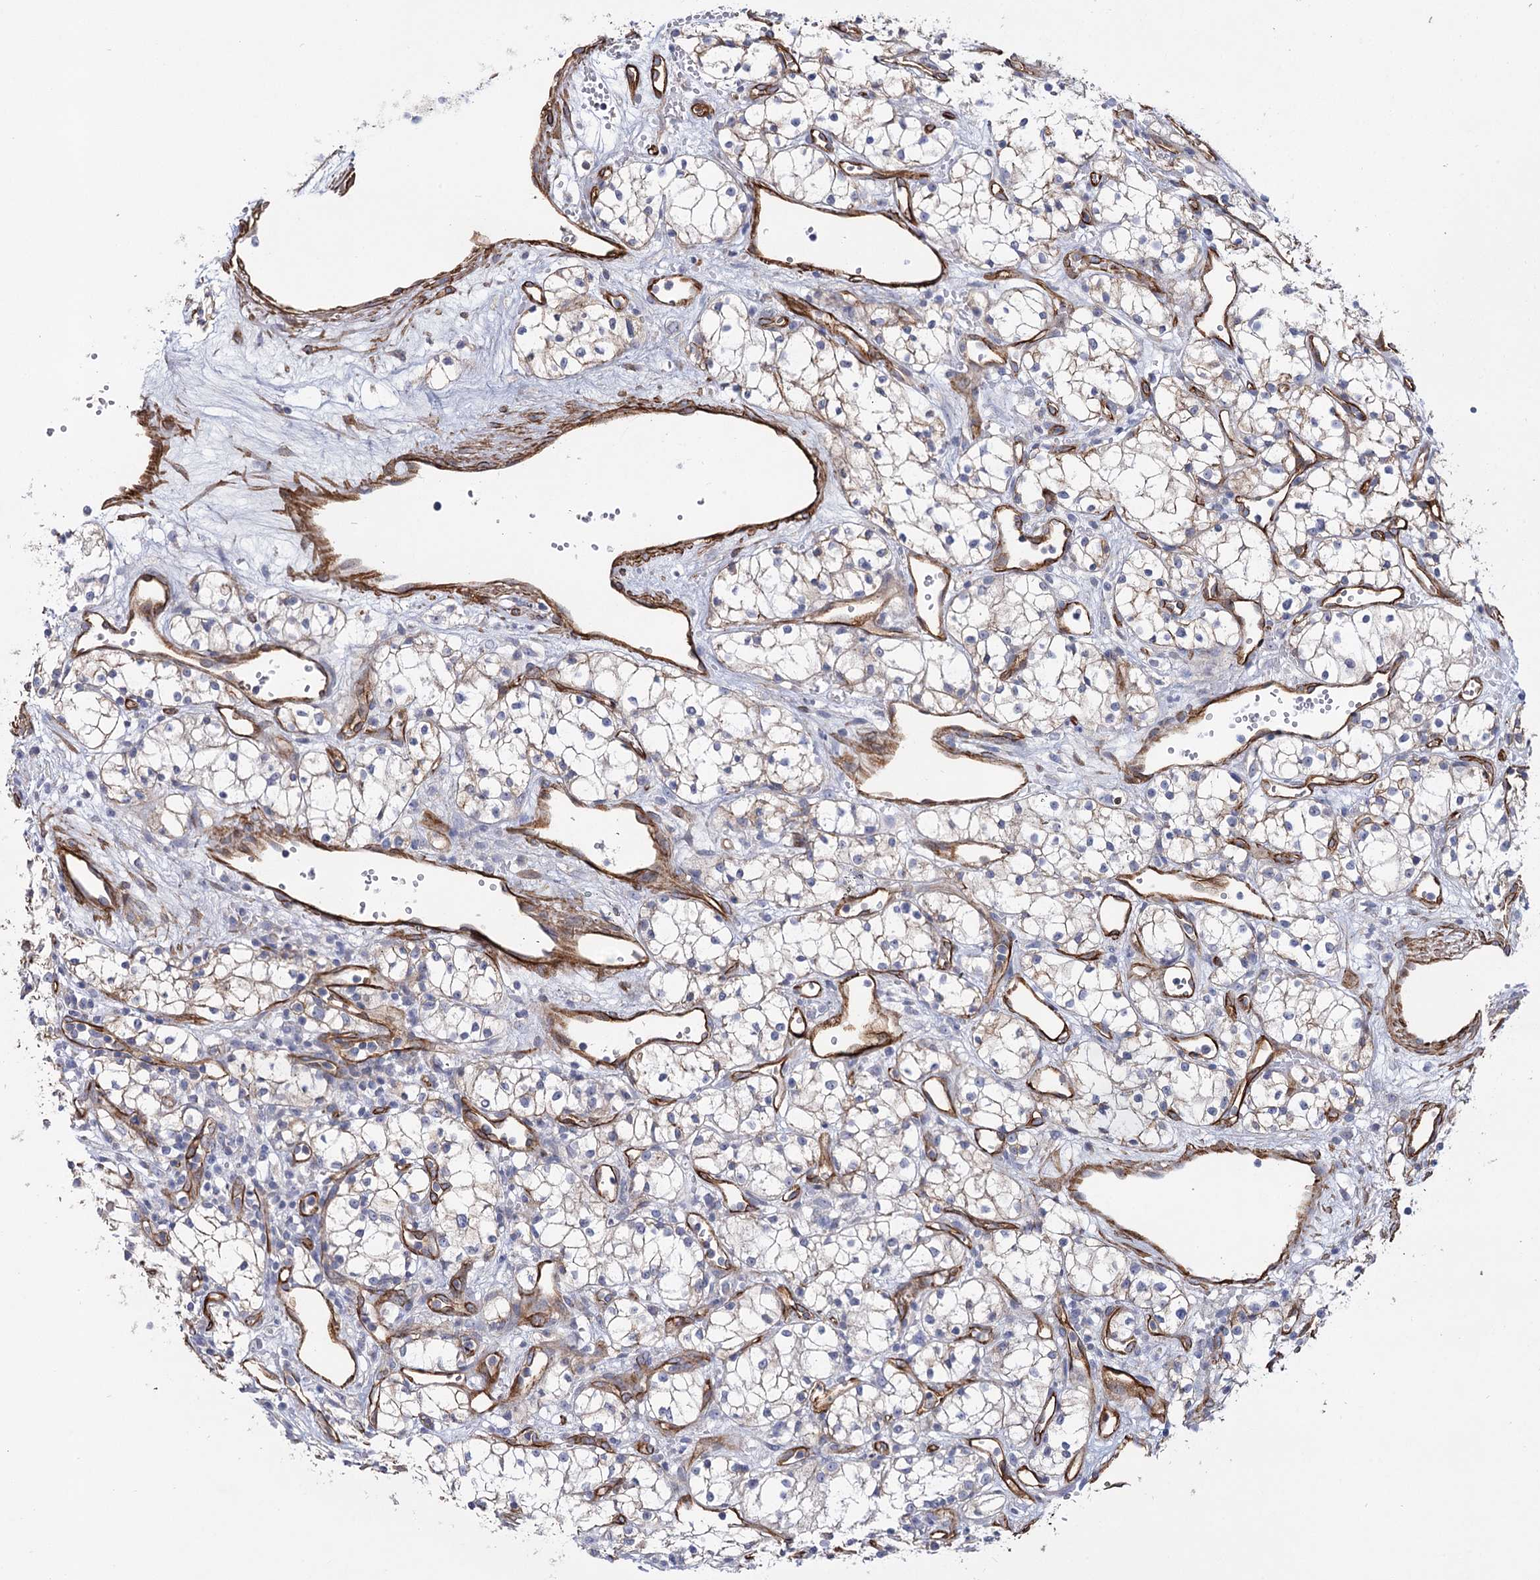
{"staining": {"intensity": "negative", "quantity": "none", "location": "none"}, "tissue": "renal cancer", "cell_type": "Tumor cells", "image_type": "cancer", "snomed": [{"axis": "morphology", "description": "Adenocarcinoma, NOS"}, {"axis": "topography", "description": "Kidney"}], "caption": "Tumor cells are negative for brown protein staining in renal adenocarcinoma.", "gene": "TMEM164", "patient": {"sex": "male", "age": 59}}